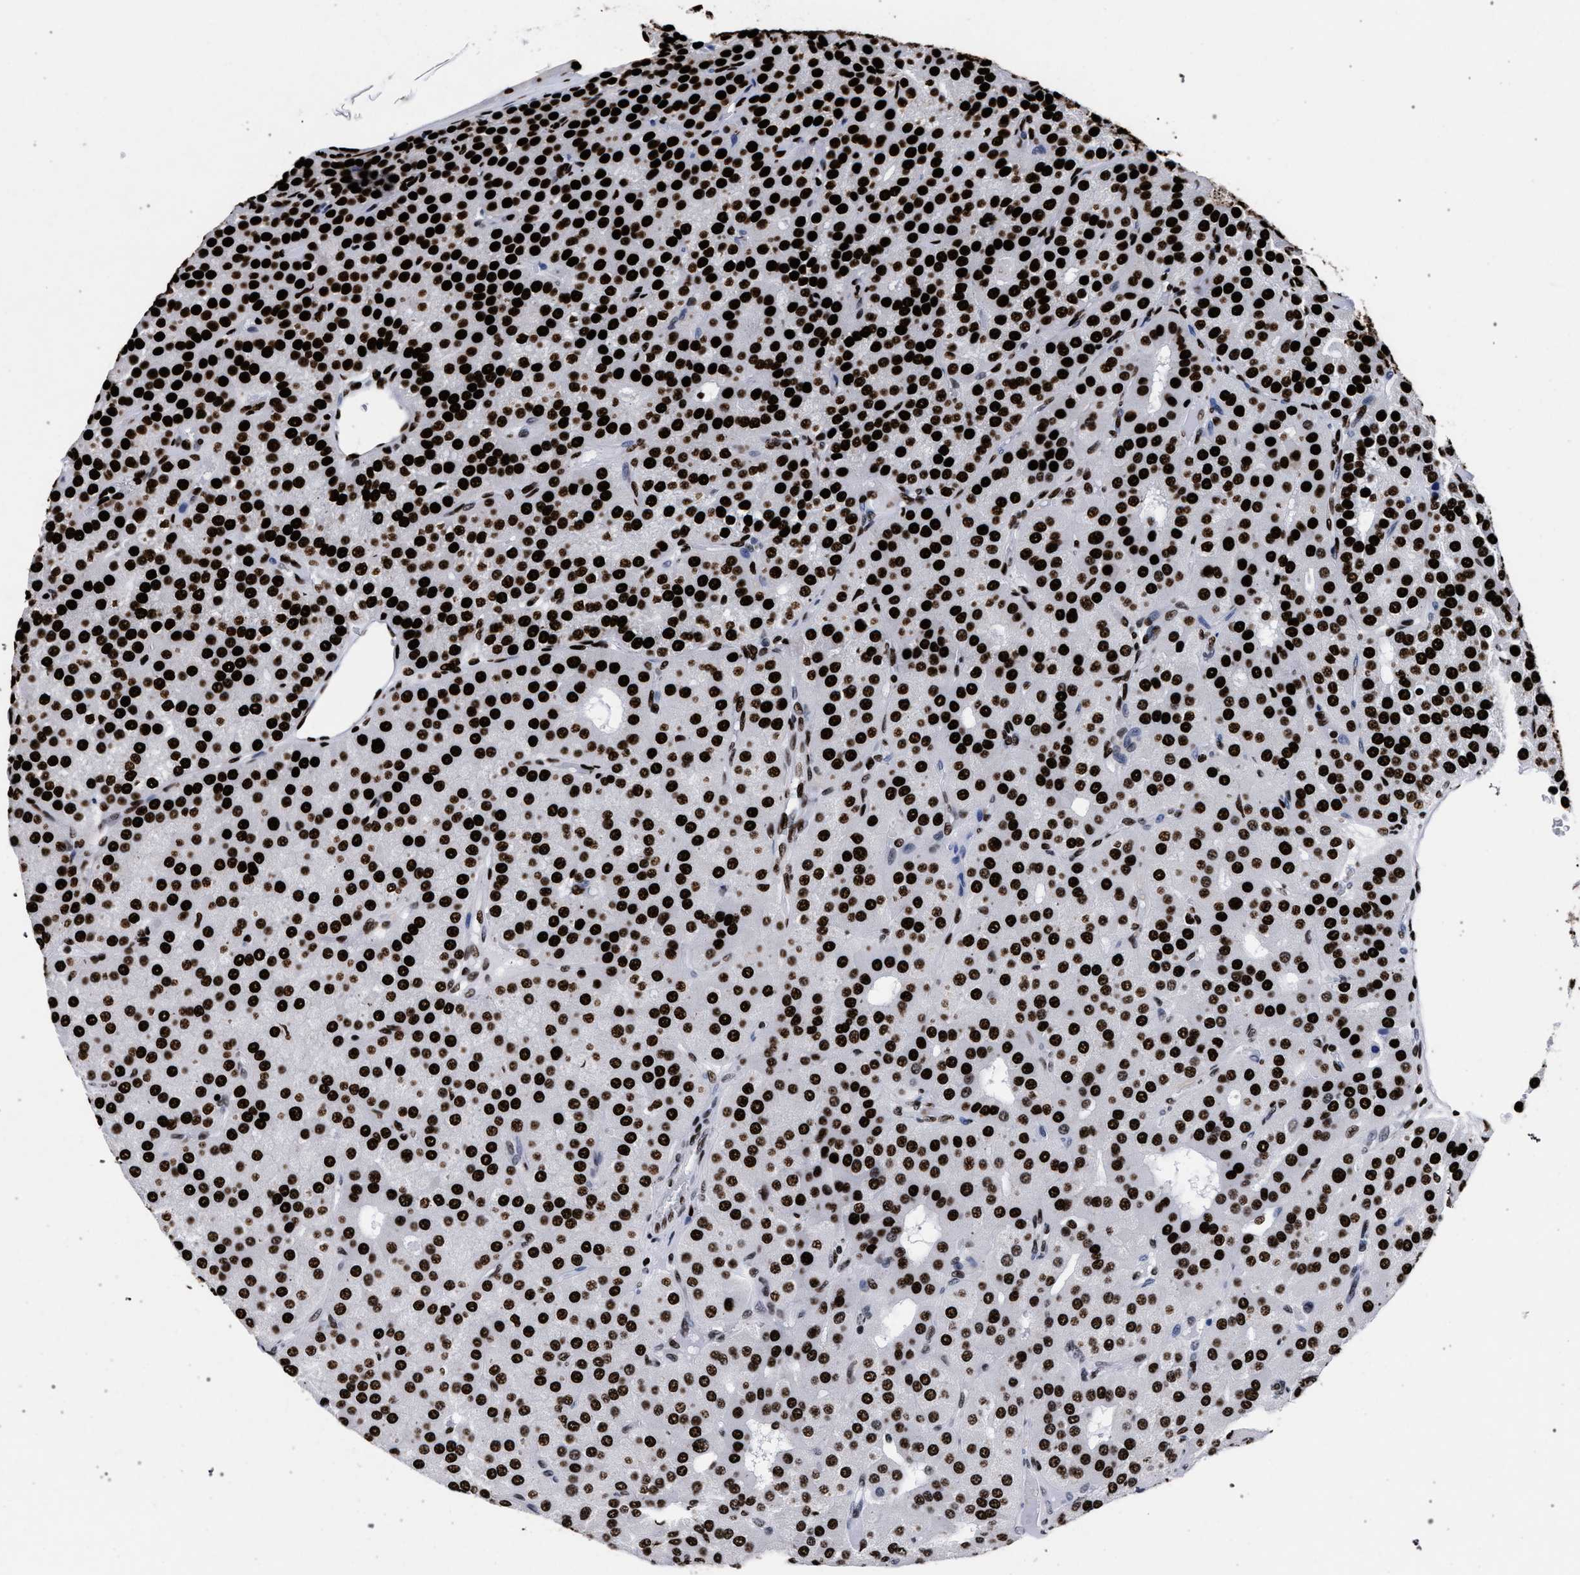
{"staining": {"intensity": "strong", "quantity": ">75%", "location": "nuclear"}, "tissue": "parathyroid gland", "cell_type": "Glandular cells", "image_type": "normal", "snomed": [{"axis": "morphology", "description": "Normal tissue, NOS"}, {"axis": "morphology", "description": "Adenoma, NOS"}, {"axis": "topography", "description": "Parathyroid gland"}], "caption": "Immunohistochemical staining of benign human parathyroid gland shows >75% levels of strong nuclear protein positivity in approximately >75% of glandular cells.", "gene": "HNRNPA1", "patient": {"sex": "female", "age": 86}}